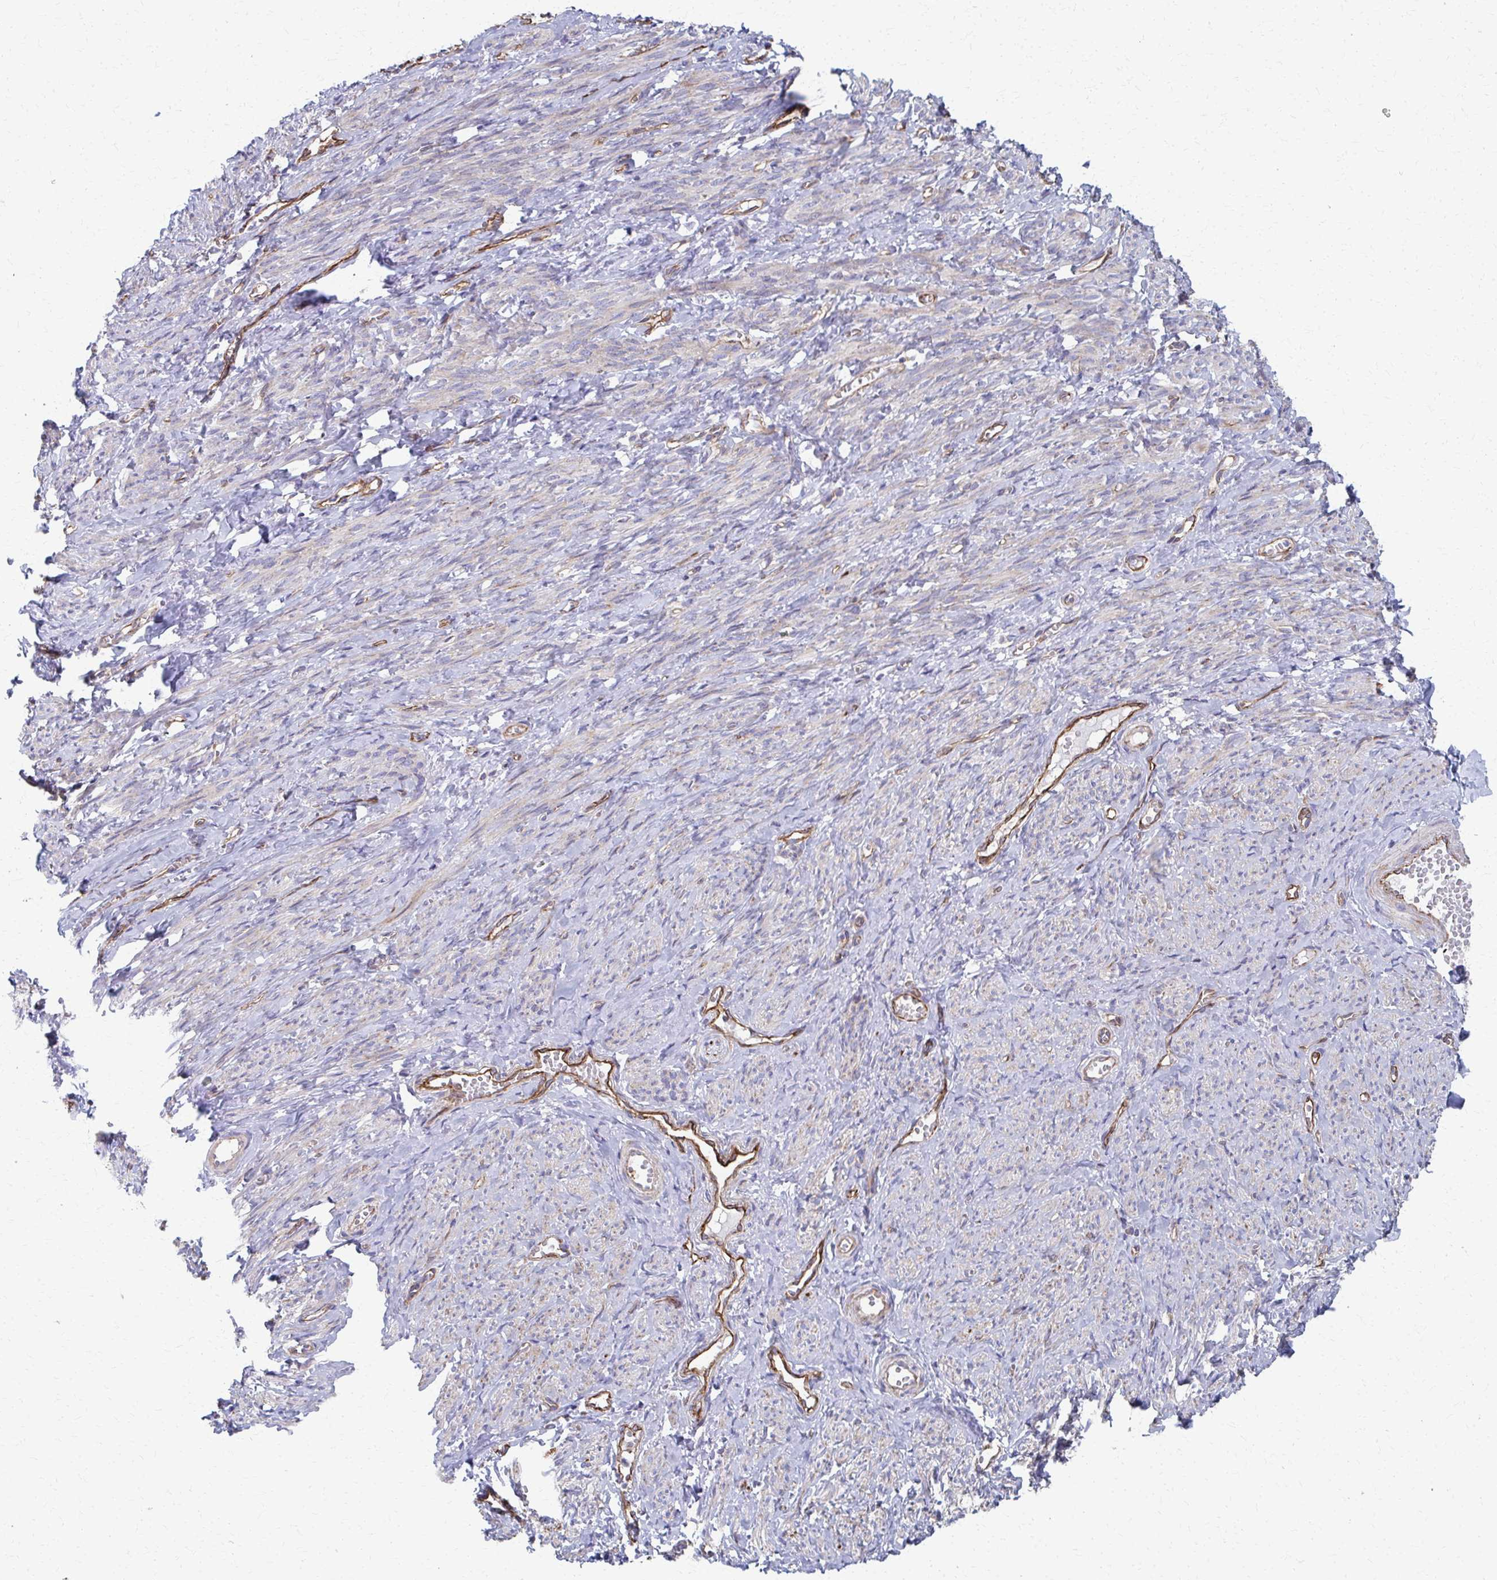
{"staining": {"intensity": "weak", "quantity": "<25%", "location": "cytoplasmic/membranous"}, "tissue": "smooth muscle", "cell_type": "Smooth muscle cells", "image_type": "normal", "snomed": [{"axis": "morphology", "description": "Normal tissue, NOS"}, {"axis": "topography", "description": "Smooth muscle"}], "caption": "Smooth muscle cells are negative for protein expression in normal human smooth muscle. (DAB immunohistochemistry visualized using brightfield microscopy, high magnification).", "gene": "FAHD1", "patient": {"sex": "female", "age": 65}}